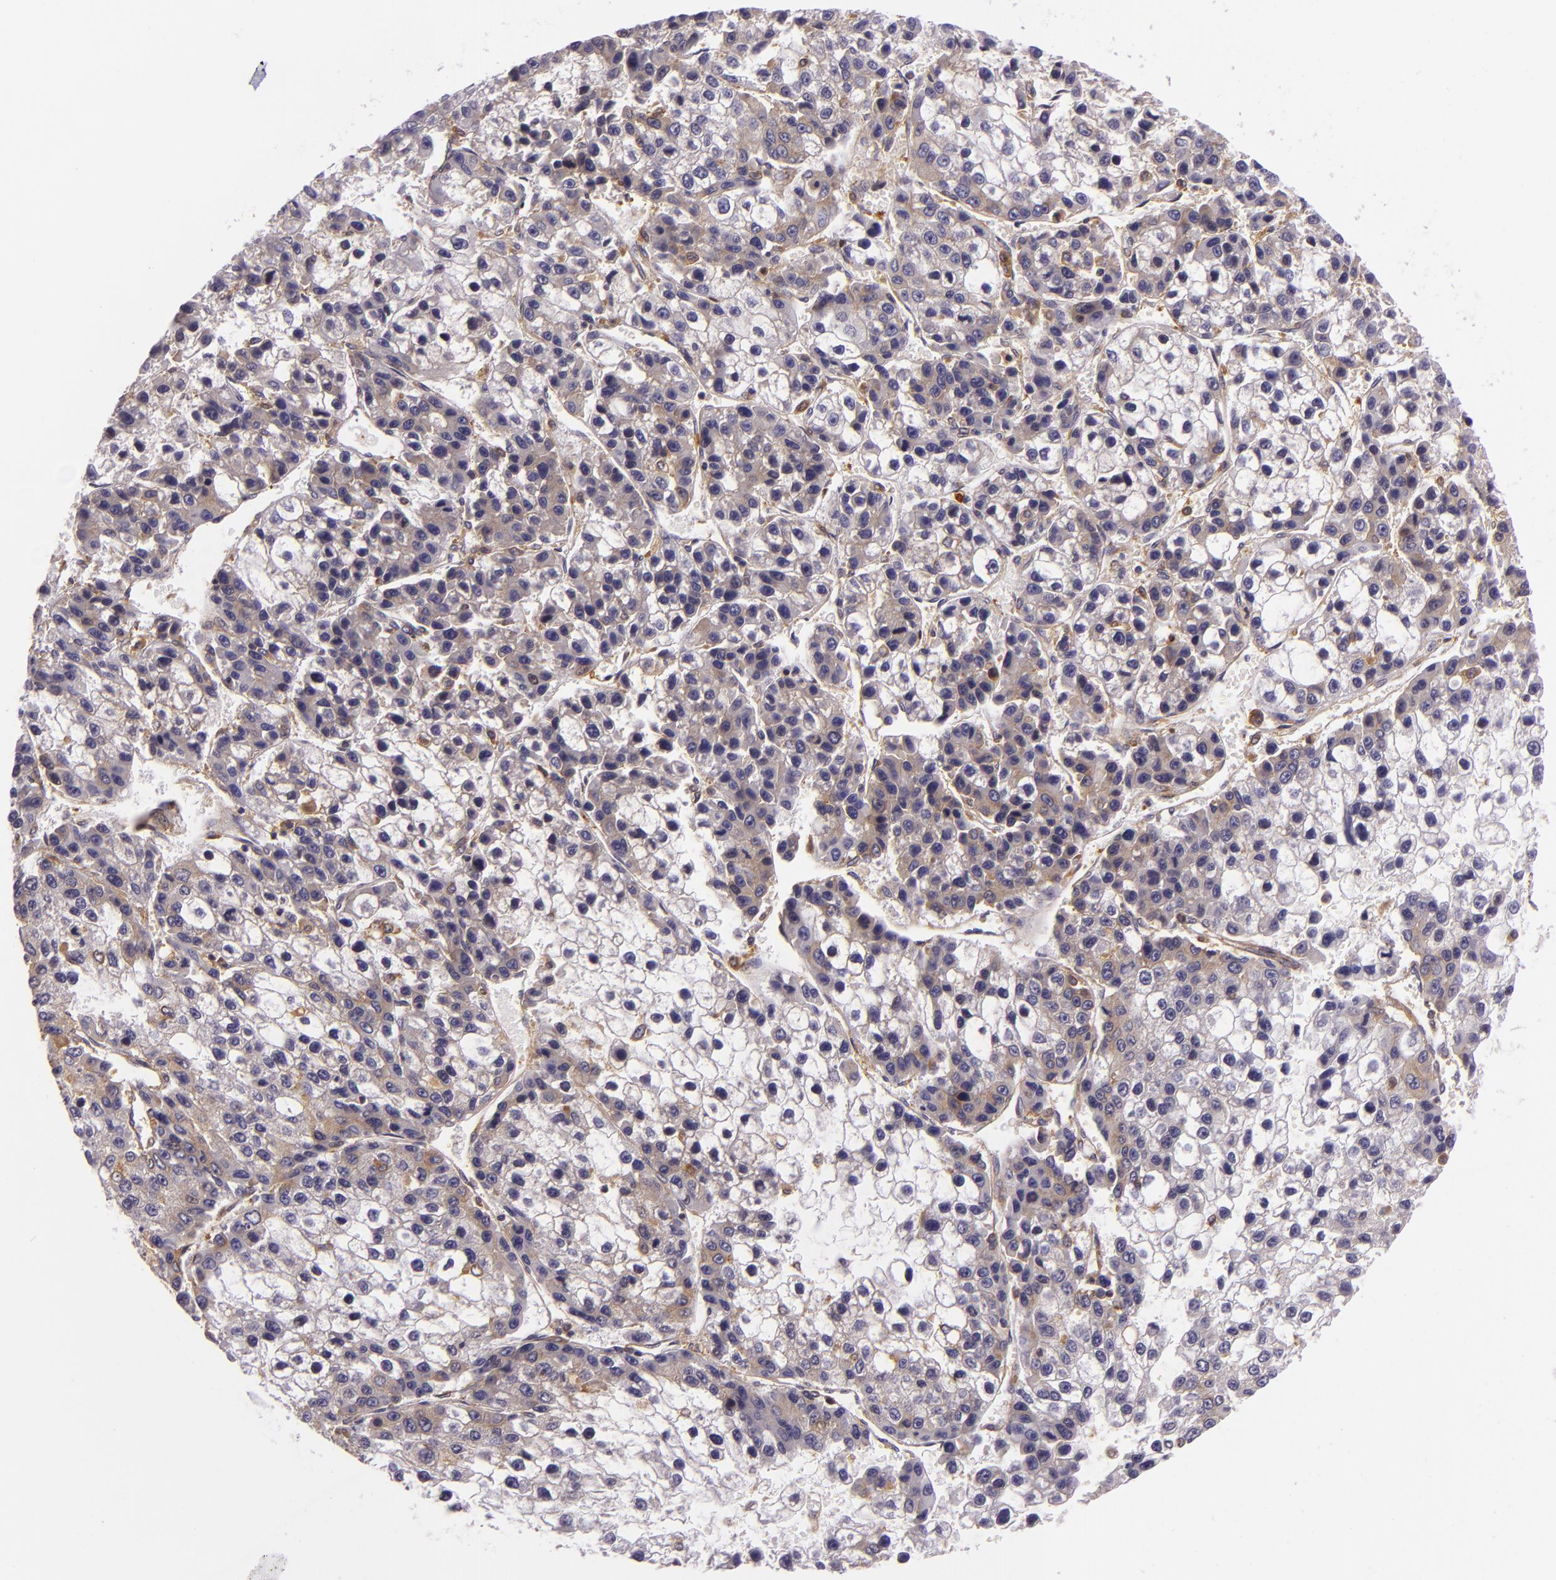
{"staining": {"intensity": "weak", "quantity": ">75%", "location": "cytoplasmic/membranous"}, "tissue": "liver cancer", "cell_type": "Tumor cells", "image_type": "cancer", "snomed": [{"axis": "morphology", "description": "Carcinoma, Hepatocellular, NOS"}, {"axis": "topography", "description": "Liver"}], "caption": "Liver cancer (hepatocellular carcinoma) was stained to show a protein in brown. There is low levels of weak cytoplasmic/membranous positivity in approximately >75% of tumor cells.", "gene": "TLN1", "patient": {"sex": "female", "age": 66}}